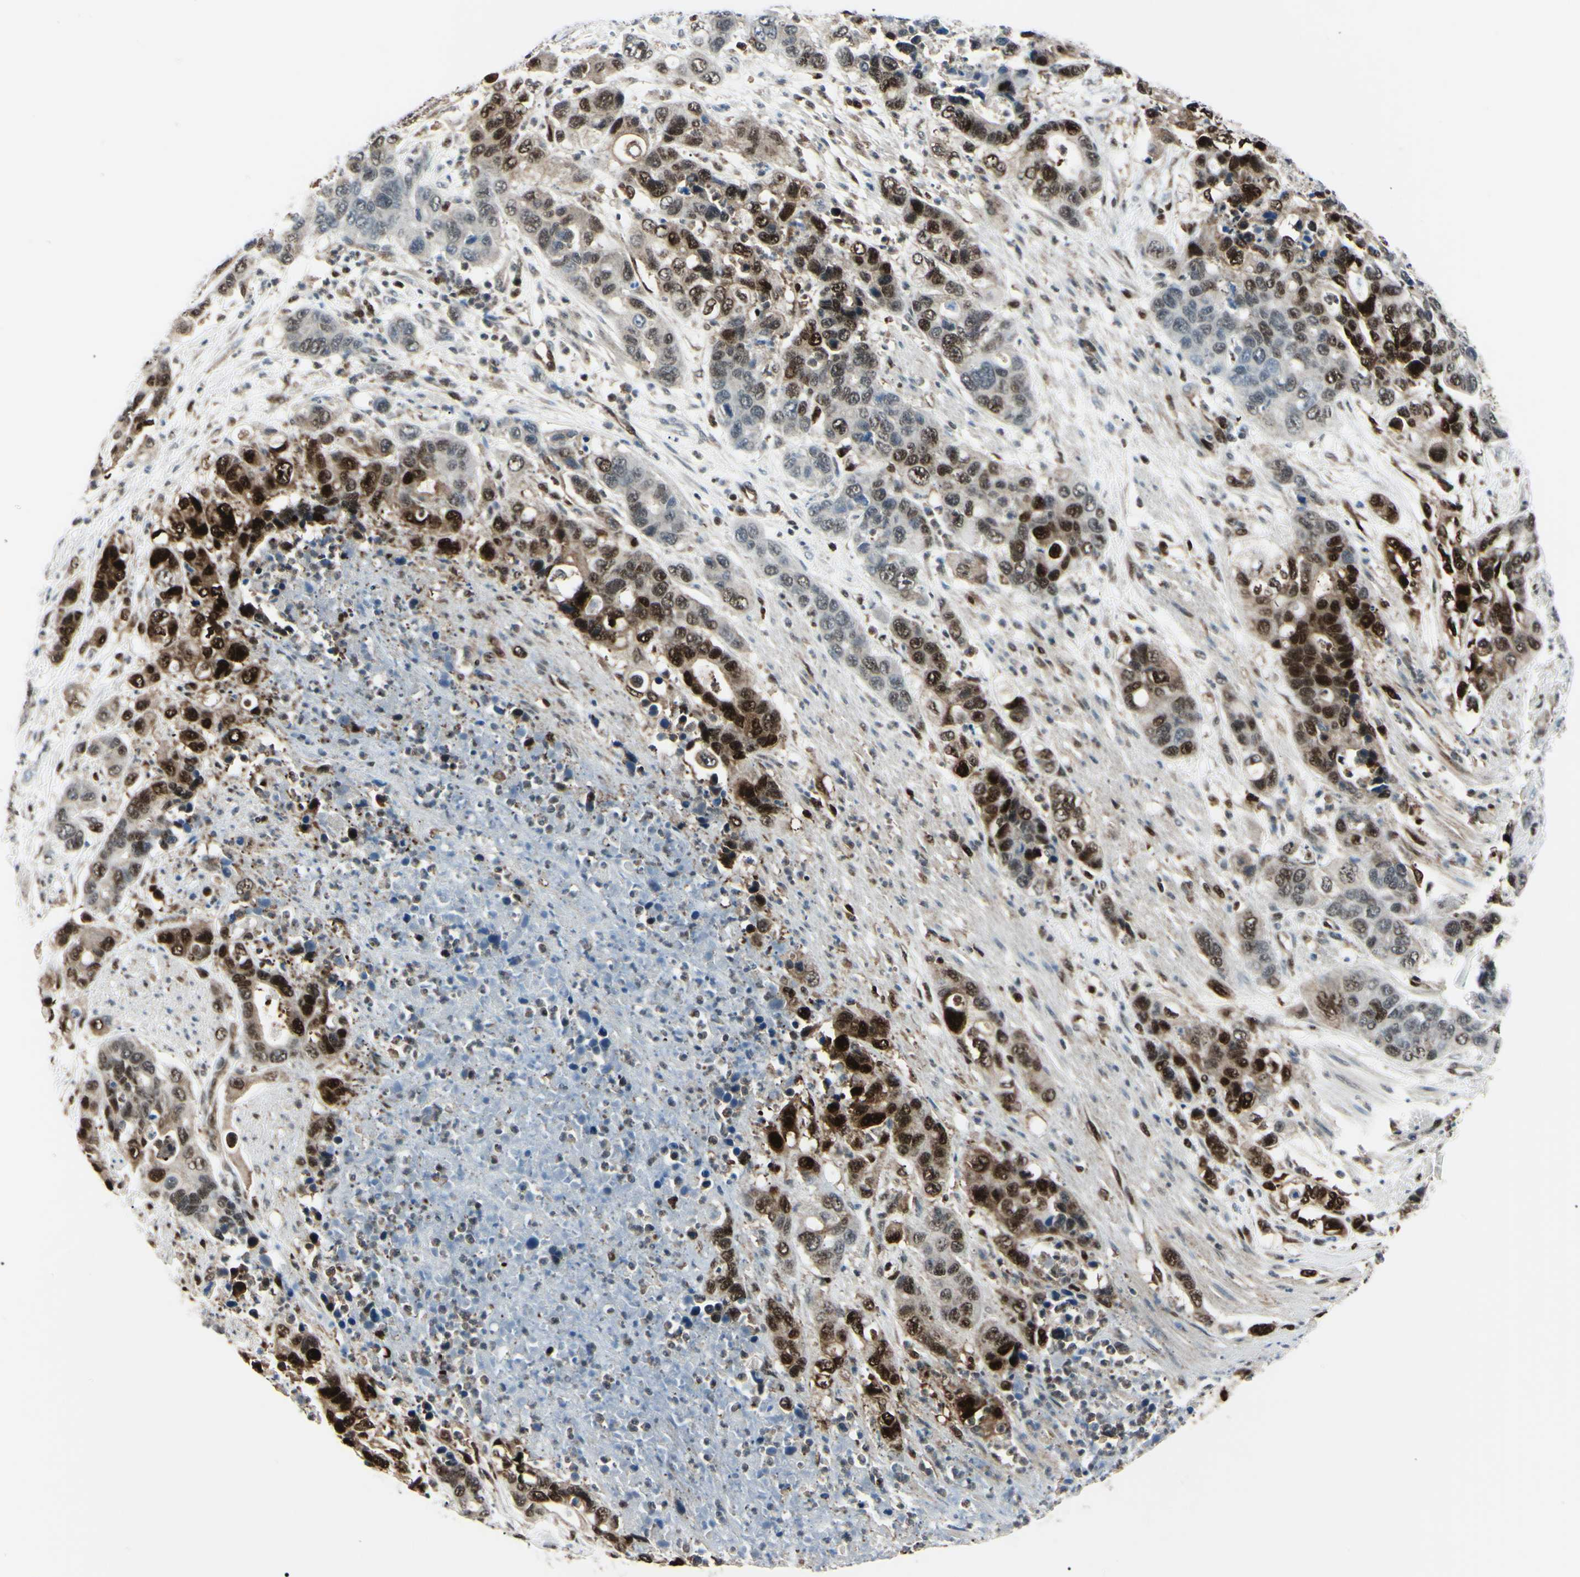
{"staining": {"intensity": "strong", "quantity": "25%-75%", "location": "cytoplasmic/membranous,nuclear"}, "tissue": "pancreatic cancer", "cell_type": "Tumor cells", "image_type": "cancer", "snomed": [{"axis": "morphology", "description": "Adenocarcinoma, NOS"}, {"axis": "topography", "description": "Pancreas"}], "caption": "Protein expression analysis of human pancreatic cancer reveals strong cytoplasmic/membranous and nuclear expression in about 25%-75% of tumor cells.", "gene": "PGK1", "patient": {"sex": "female", "age": 71}}